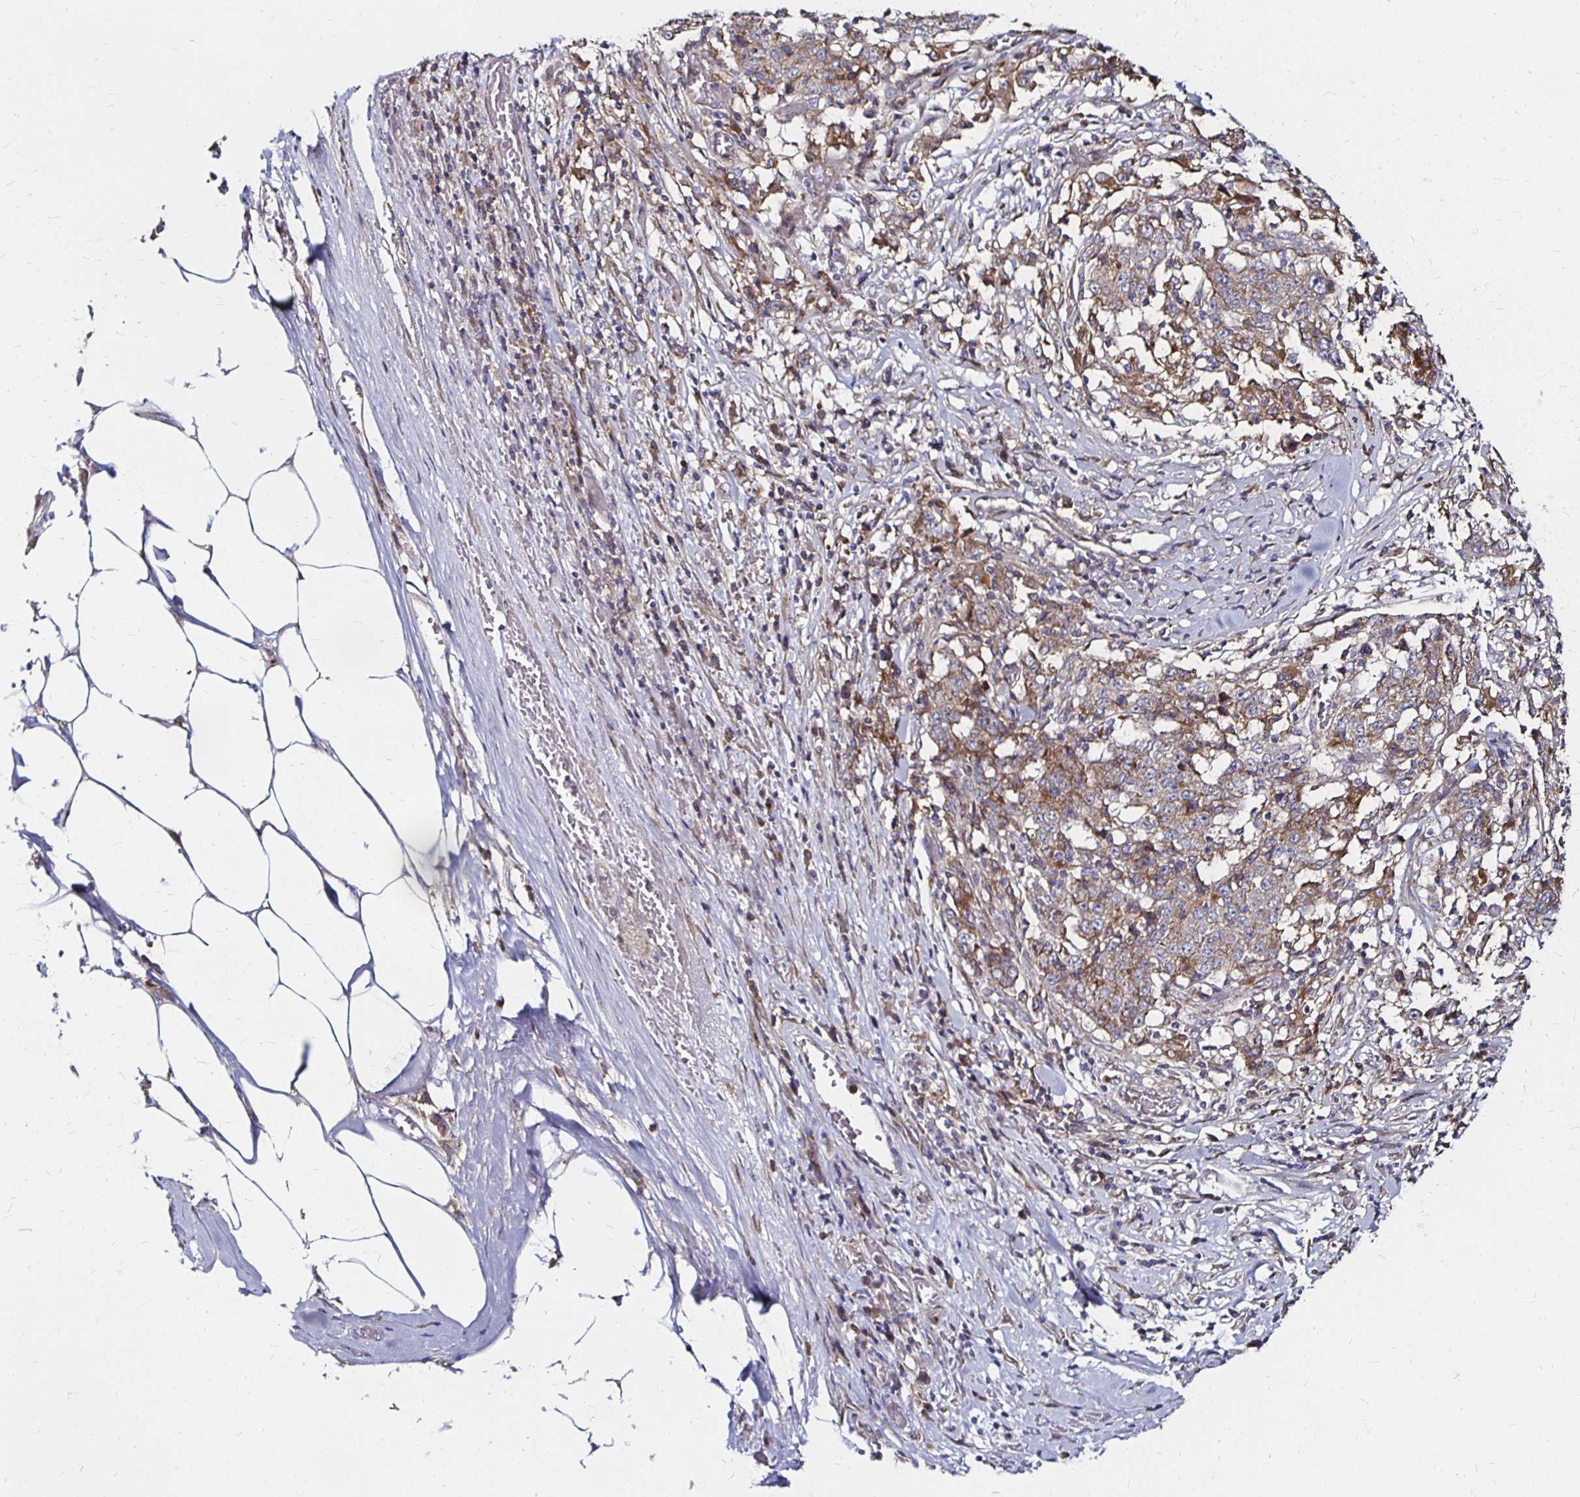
{"staining": {"intensity": "weak", "quantity": ">75%", "location": "cytoplasmic/membranous"}, "tissue": "stomach cancer", "cell_type": "Tumor cells", "image_type": "cancer", "snomed": [{"axis": "morphology", "description": "Adenocarcinoma, NOS"}, {"axis": "topography", "description": "Stomach"}], "caption": "IHC (DAB) staining of human stomach cancer (adenocarcinoma) shows weak cytoplasmic/membranous protein expression in about >75% of tumor cells.", "gene": "NCSTN", "patient": {"sex": "male", "age": 59}}